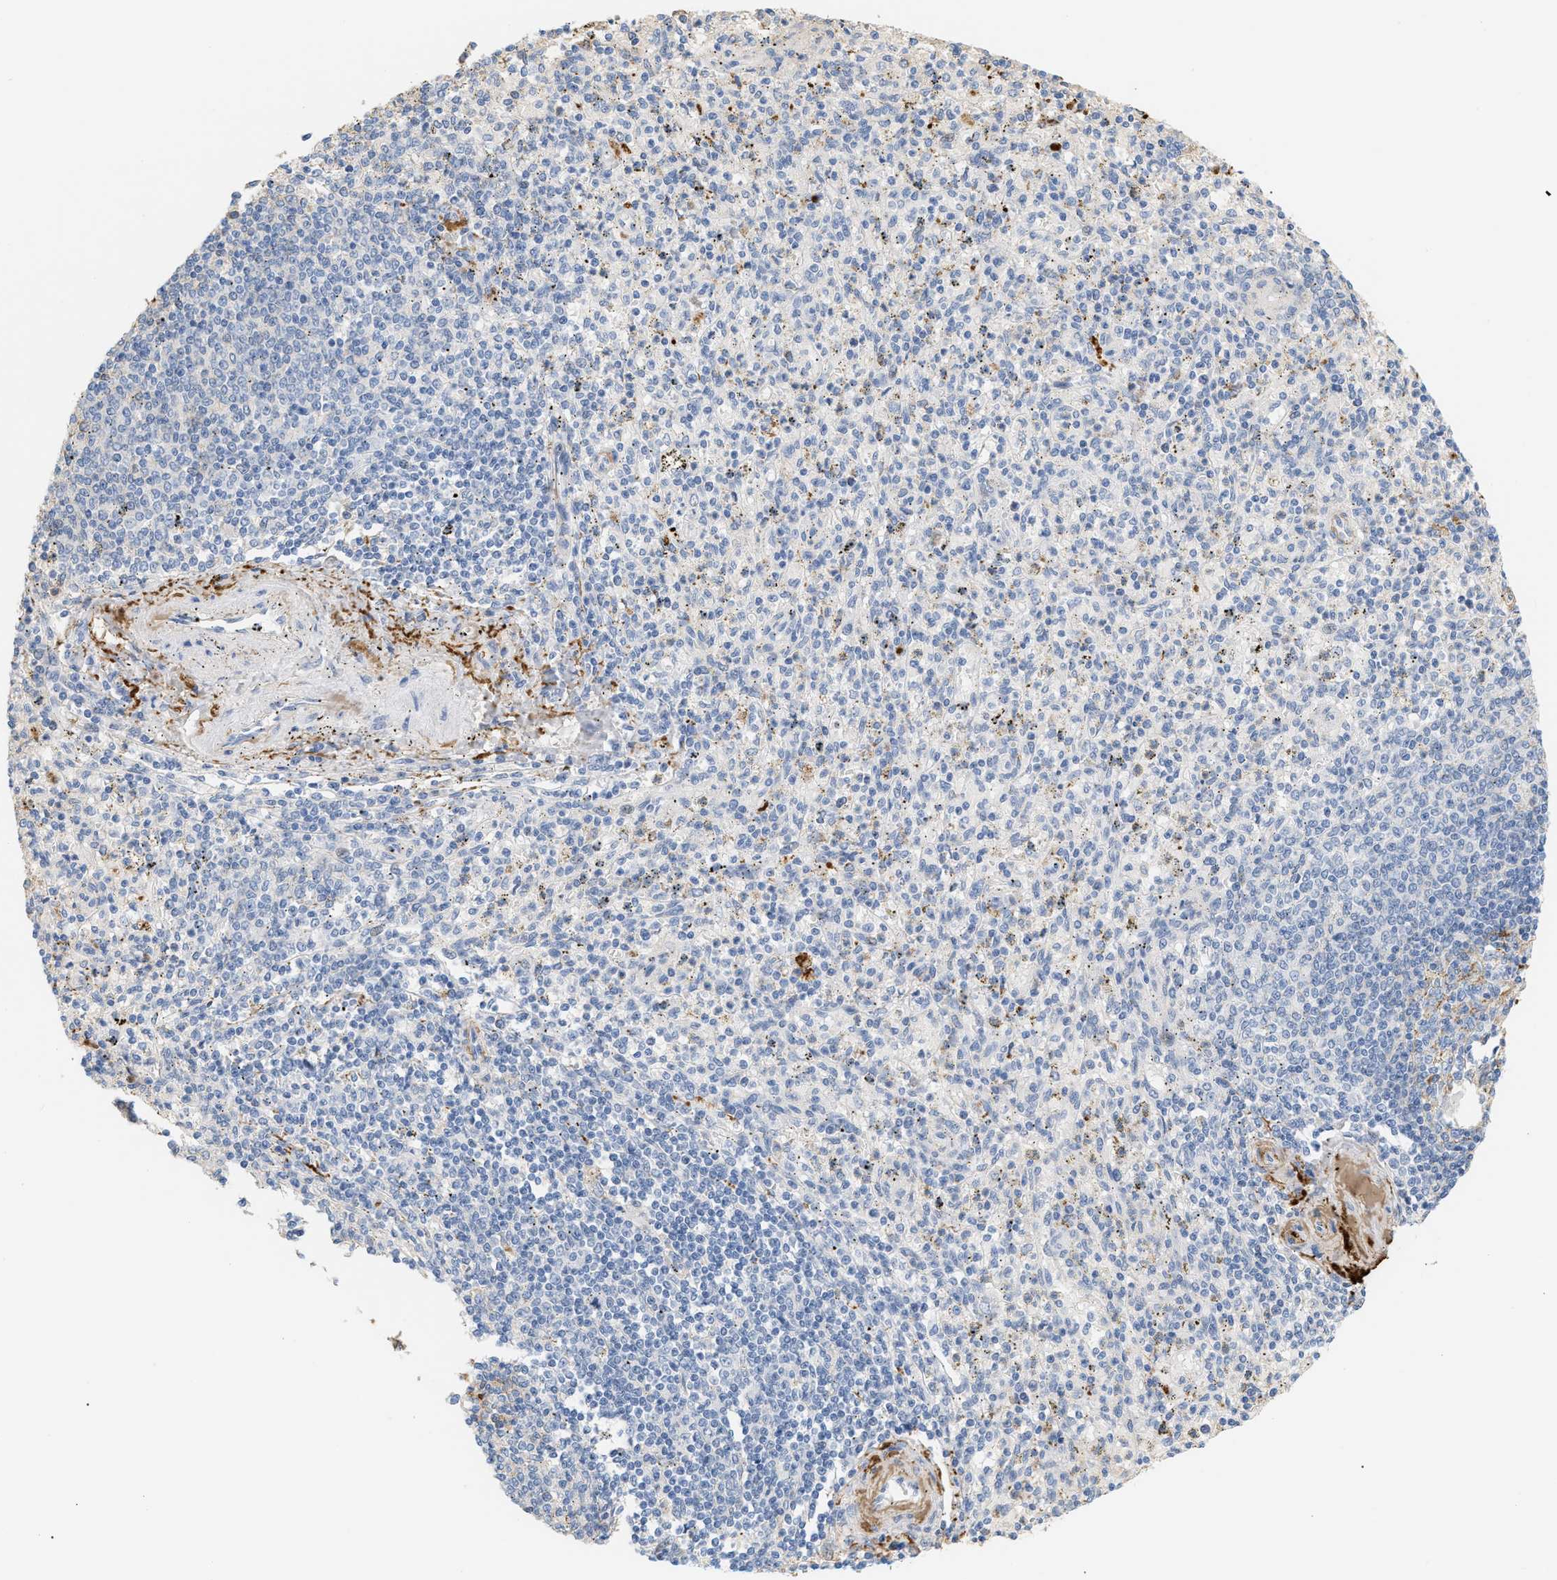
{"staining": {"intensity": "weak", "quantity": "25%-75%", "location": "cytoplasmic/membranous"}, "tissue": "spleen", "cell_type": "Cells in red pulp", "image_type": "normal", "snomed": [{"axis": "morphology", "description": "Normal tissue, NOS"}, {"axis": "topography", "description": "Spleen"}], "caption": "Spleen stained with a brown dye reveals weak cytoplasmic/membranous positive expression in about 25%-75% of cells in red pulp.", "gene": "CFH", "patient": {"sex": "male", "age": 72}}